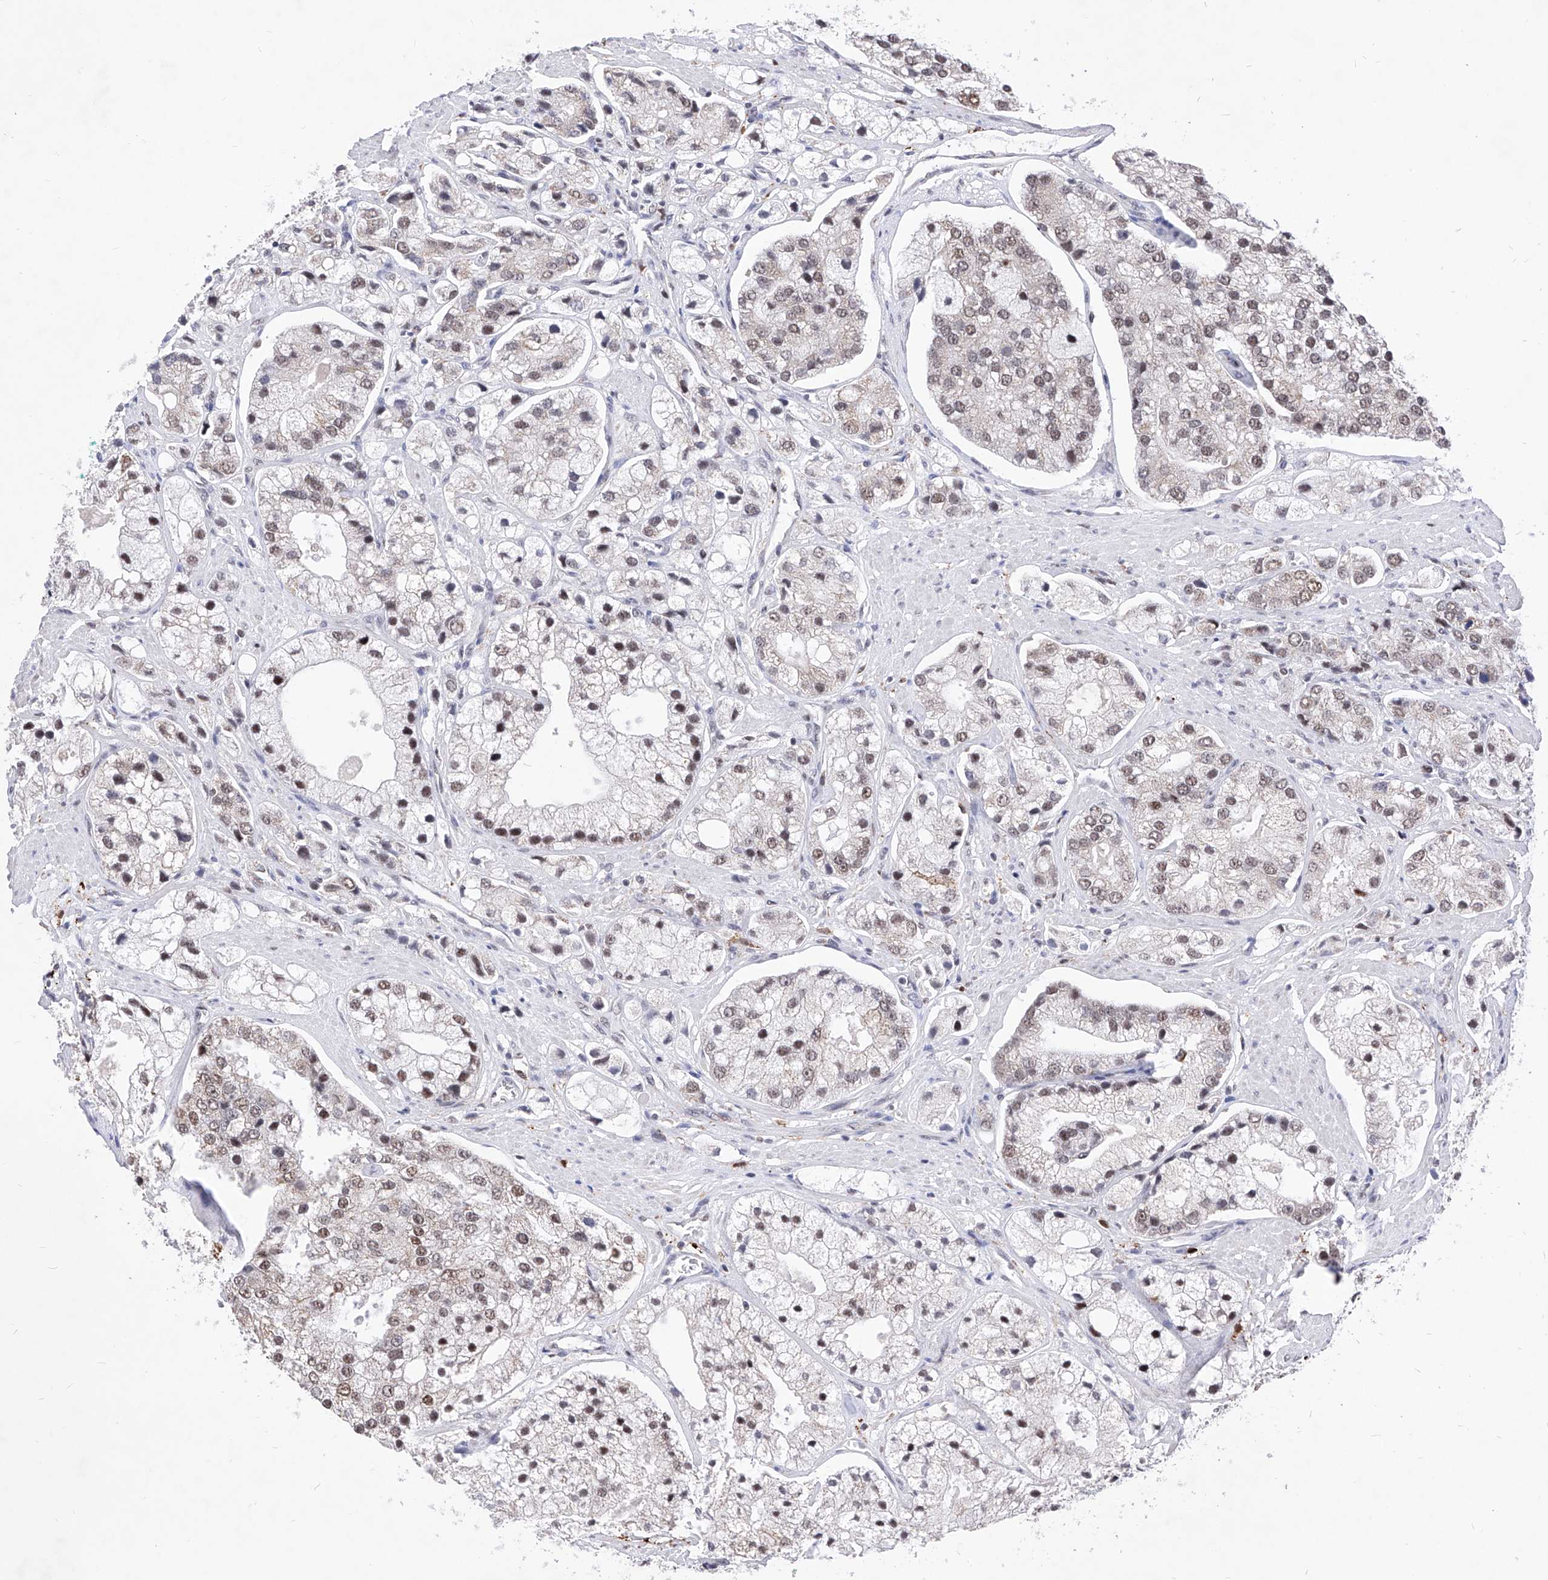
{"staining": {"intensity": "weak", "quantity": "25%-75%", "location": "nuclear"}, "tissue": "prostate cancer", "cell_type": "Tumor cells", "image_type": "cancer", "snomed": [{"axis": "morphology", "description": "Adenocarcinoma, High grade"}, {"axis": "topography", "description": "Prostate"}], "caption": "DAB immunohistochemical staining of human prostate cancer (high-grade adenocarcinoma) exhibits weak nuclear protein expression in about 25%-75% of tumor cells.", "gene": "PHF5A", "patient": {"sex": "male", "age": 50}}